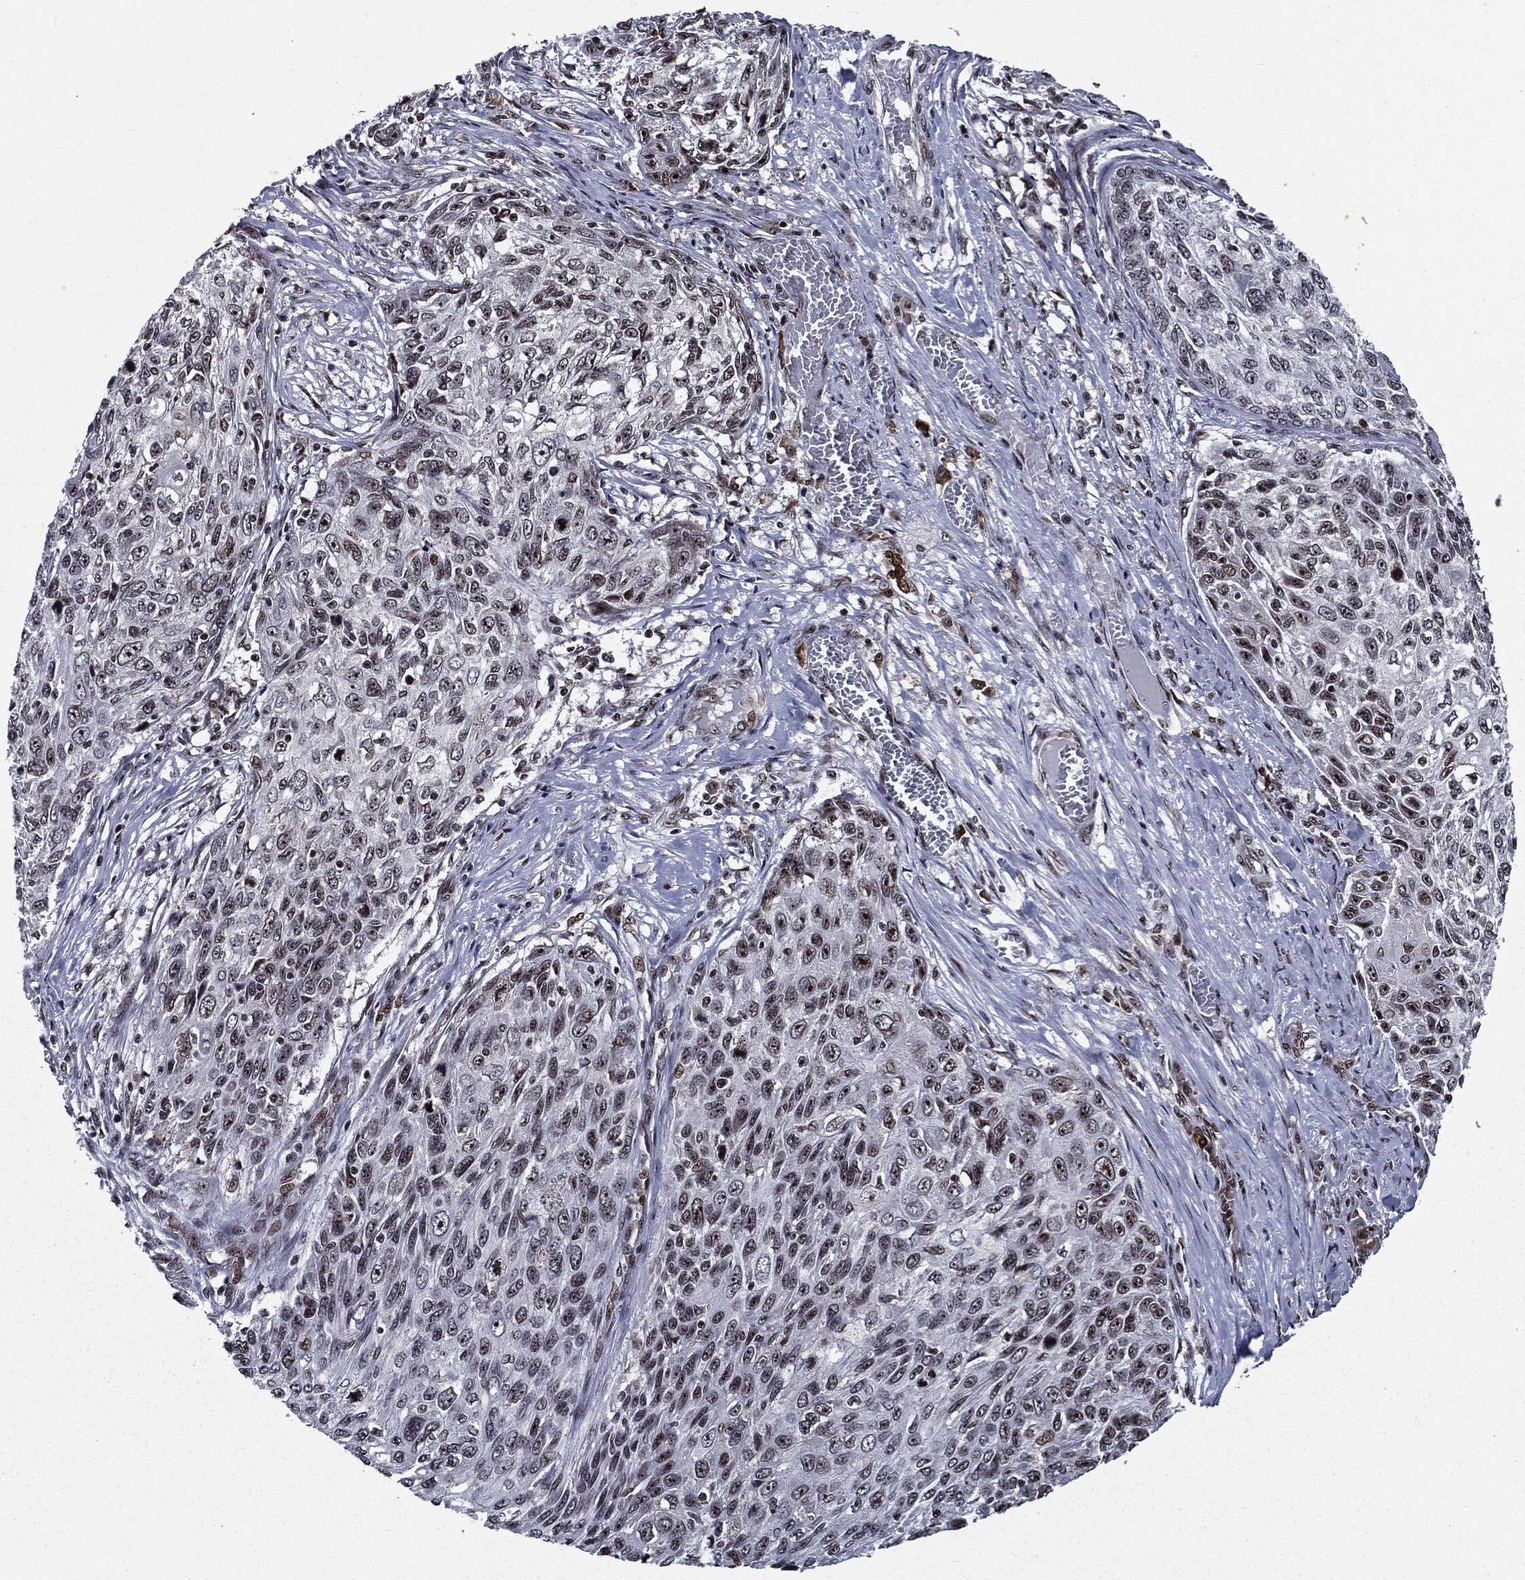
{"staining": {"intensity": "moderate", "quantity": "25%-75%", "location": "nuclear"}, "tissue": "skin cancer", "cell_type": "Tumor cells", "image_type": "cancer", "snomed": [{"axis": "morphology", "description": "Squamous cell carcinoma, NOS"}, {"axis": "topography", "description": "Skin"}], "caption": "A brown stain shows moderate nuclear expression of a protein in squamous cell carcinoma (skin) tumor cells.", "gene": "ZFP91", "patient": {"sex": "male", "age": 92}}